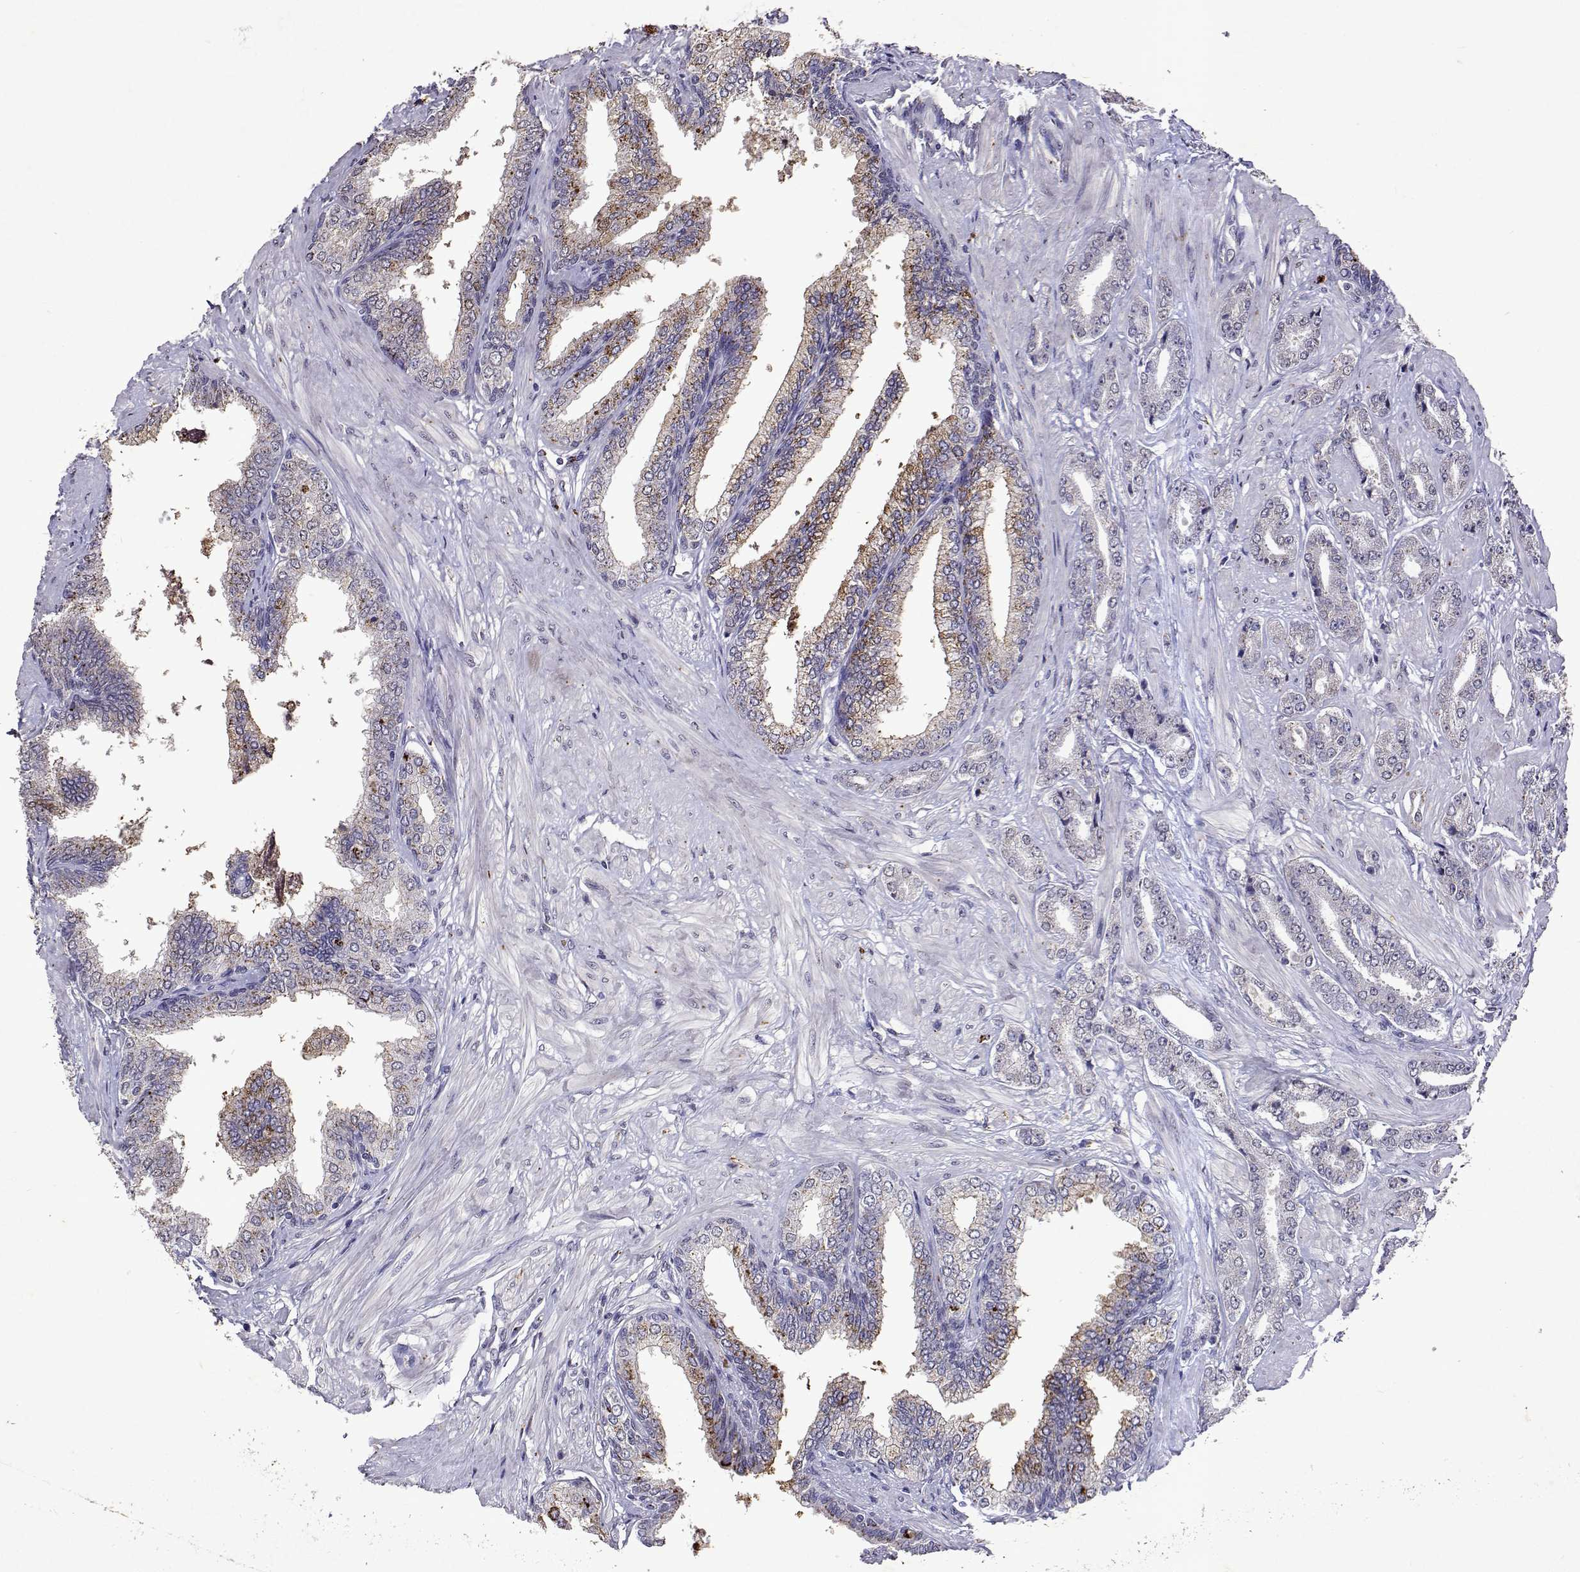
{"staining": {"intensity": "moderate", "quantity": "<25%", "location": "cytoplasmic/membranous"}, "tissue": "prostate cancer", "cell_type": "Tumor cells", "image_type": "cancer", "snomed": [{"axis": "morphology", "description": "Adenocarcinoma, Low grade"}, {"axis": "topography", "description": "Prostate"}], "caption": "A brown stain shows moderate cytoplasmic/membranous expression of a protein in human low-grade adenocarcinoma (prostate) tumor cells.", "gene": "DUSP28", "patient": {"sex": "male", "age": 55}}